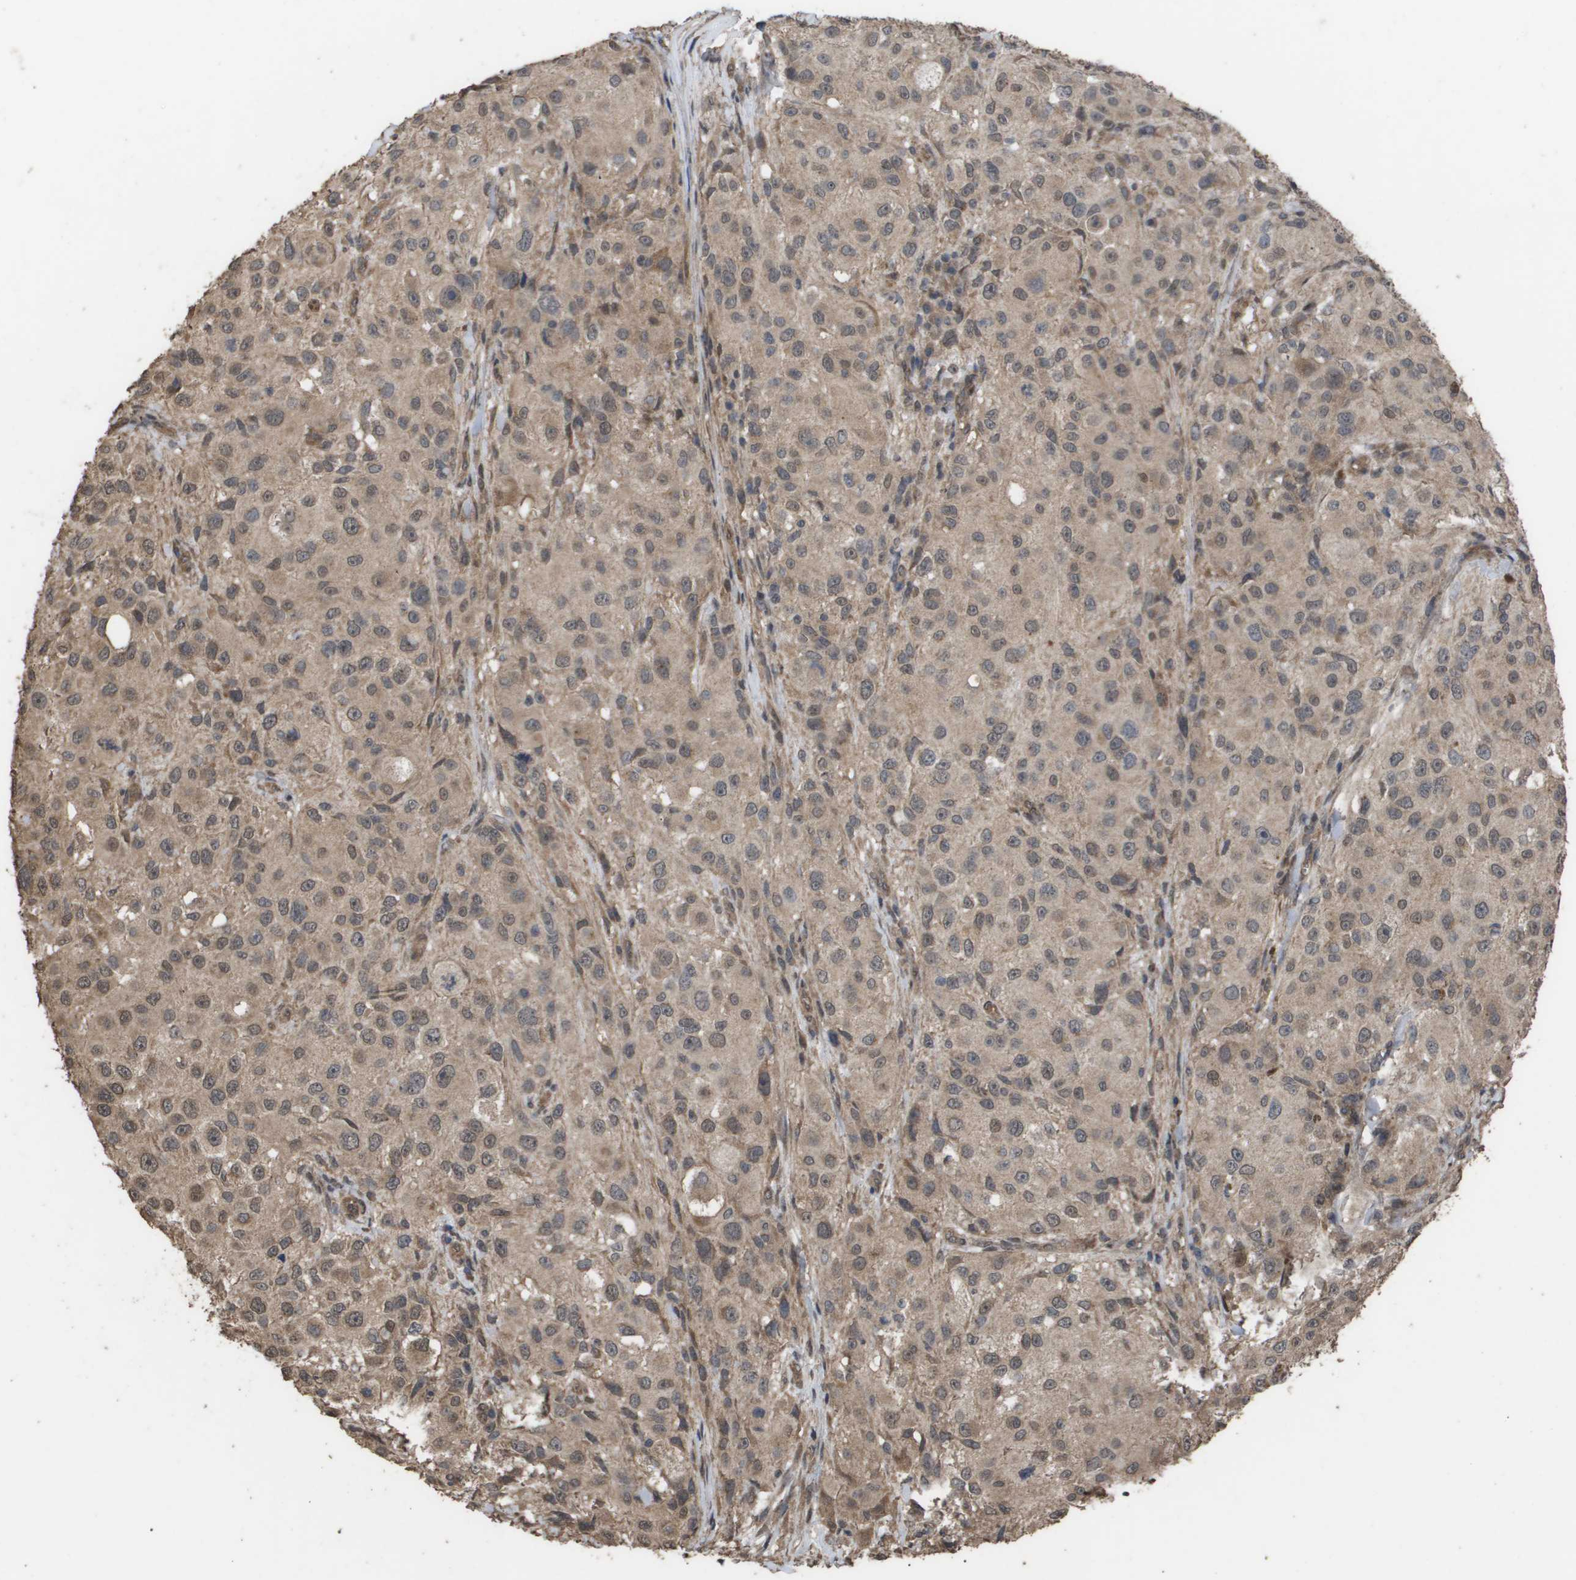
{"staining": {"intensity": "weak", "quantity": ">75%", "location": "cytoplasmic/membranous"}, "tissue": "melanoma", "cell_type": "Tumor cells", "image_type": "cancer", "snomed": [{"axis": "morphology", "description": "Necrosis, NOS"}, {"axis": "morphology", "description": "Malignant melanoma, NOS"}, {"axis": "topography", "description": "Skin"}], "caption": "Tumor cells show weak cytoplasmic/membranous positivity in approximately >75% of cells in melanoma.", "gene": "CUL5", "patient": {"sex": "female", "age": 87}}